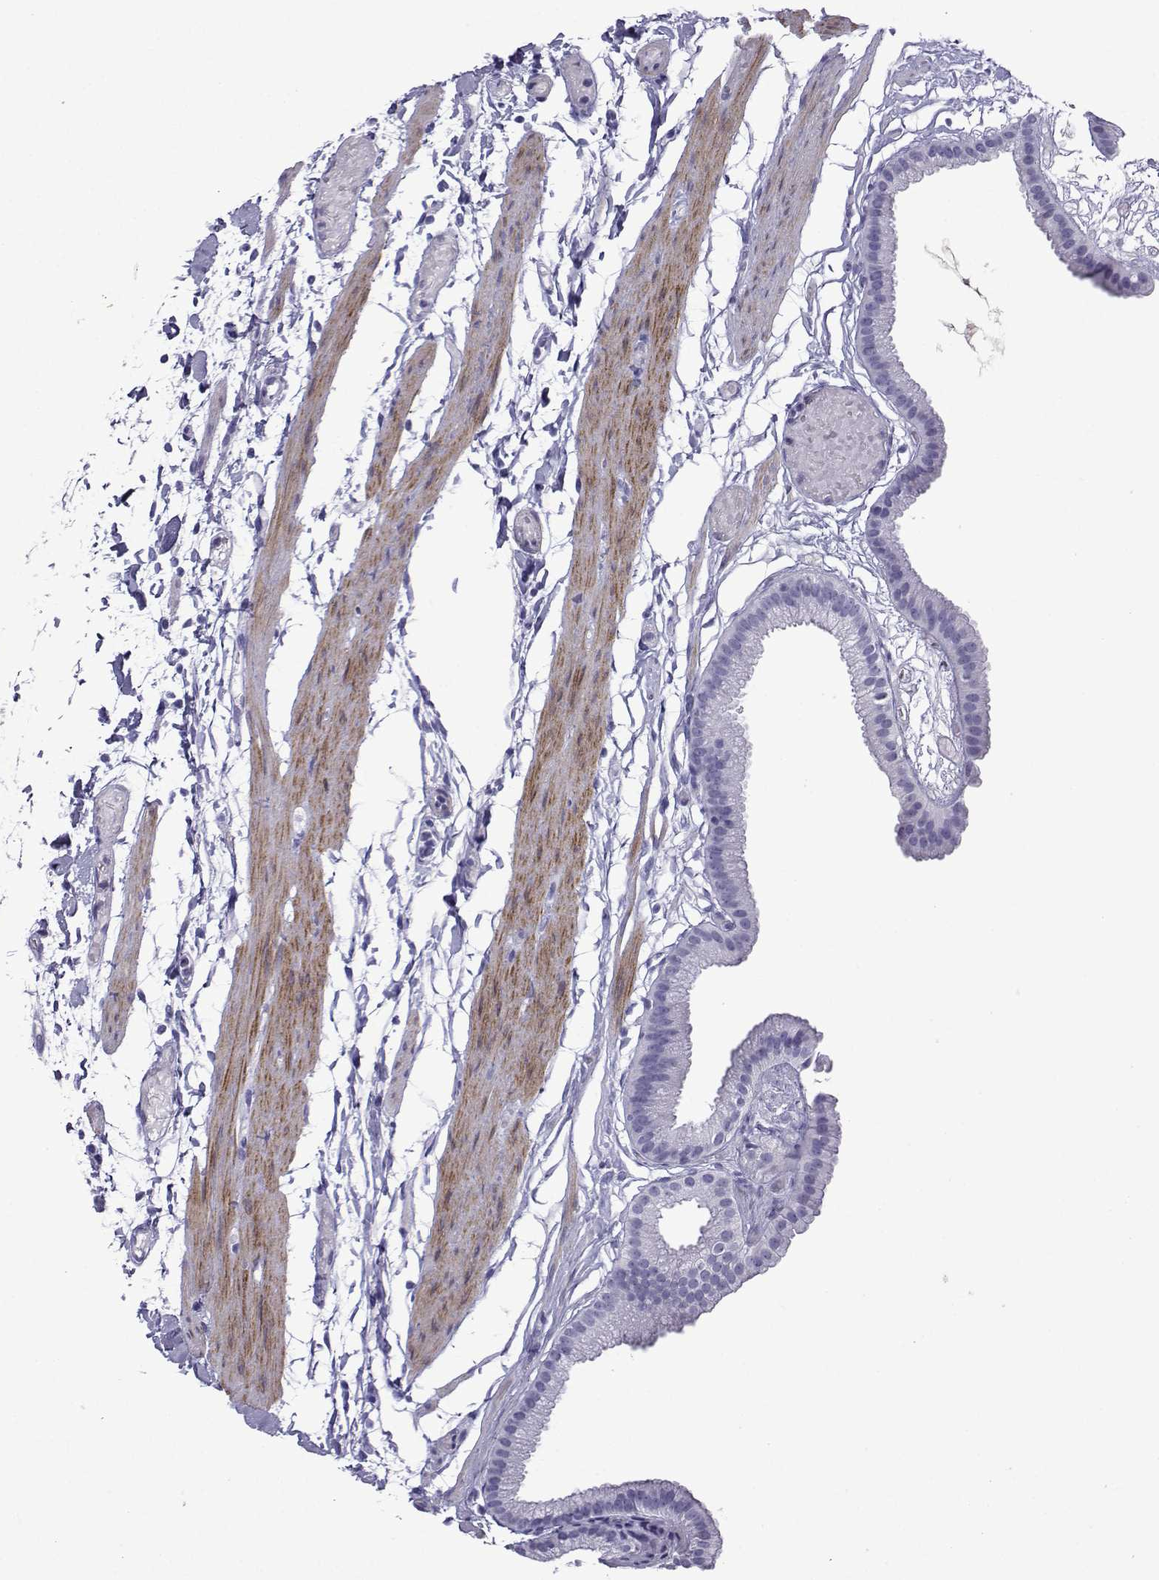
{"staining": {"intensity": "negative", "quantity": "none", "location": "none"}, "tissue": "gallbladder", "cell_type": "Glandular cells", "image_type": "normal", "snomed": [{"axis": "morphology", "description": "Normal tissue, NOS"}, {"axis": "topography", "description": "Gallbladder"}], "caption": "This is an immunohistochemistry (IHC) image of unremarkable human gallbladder. There is no staining in glandular cells.", "gene": "KCNF1", "patient": {"sex": "female", "age": 45}}